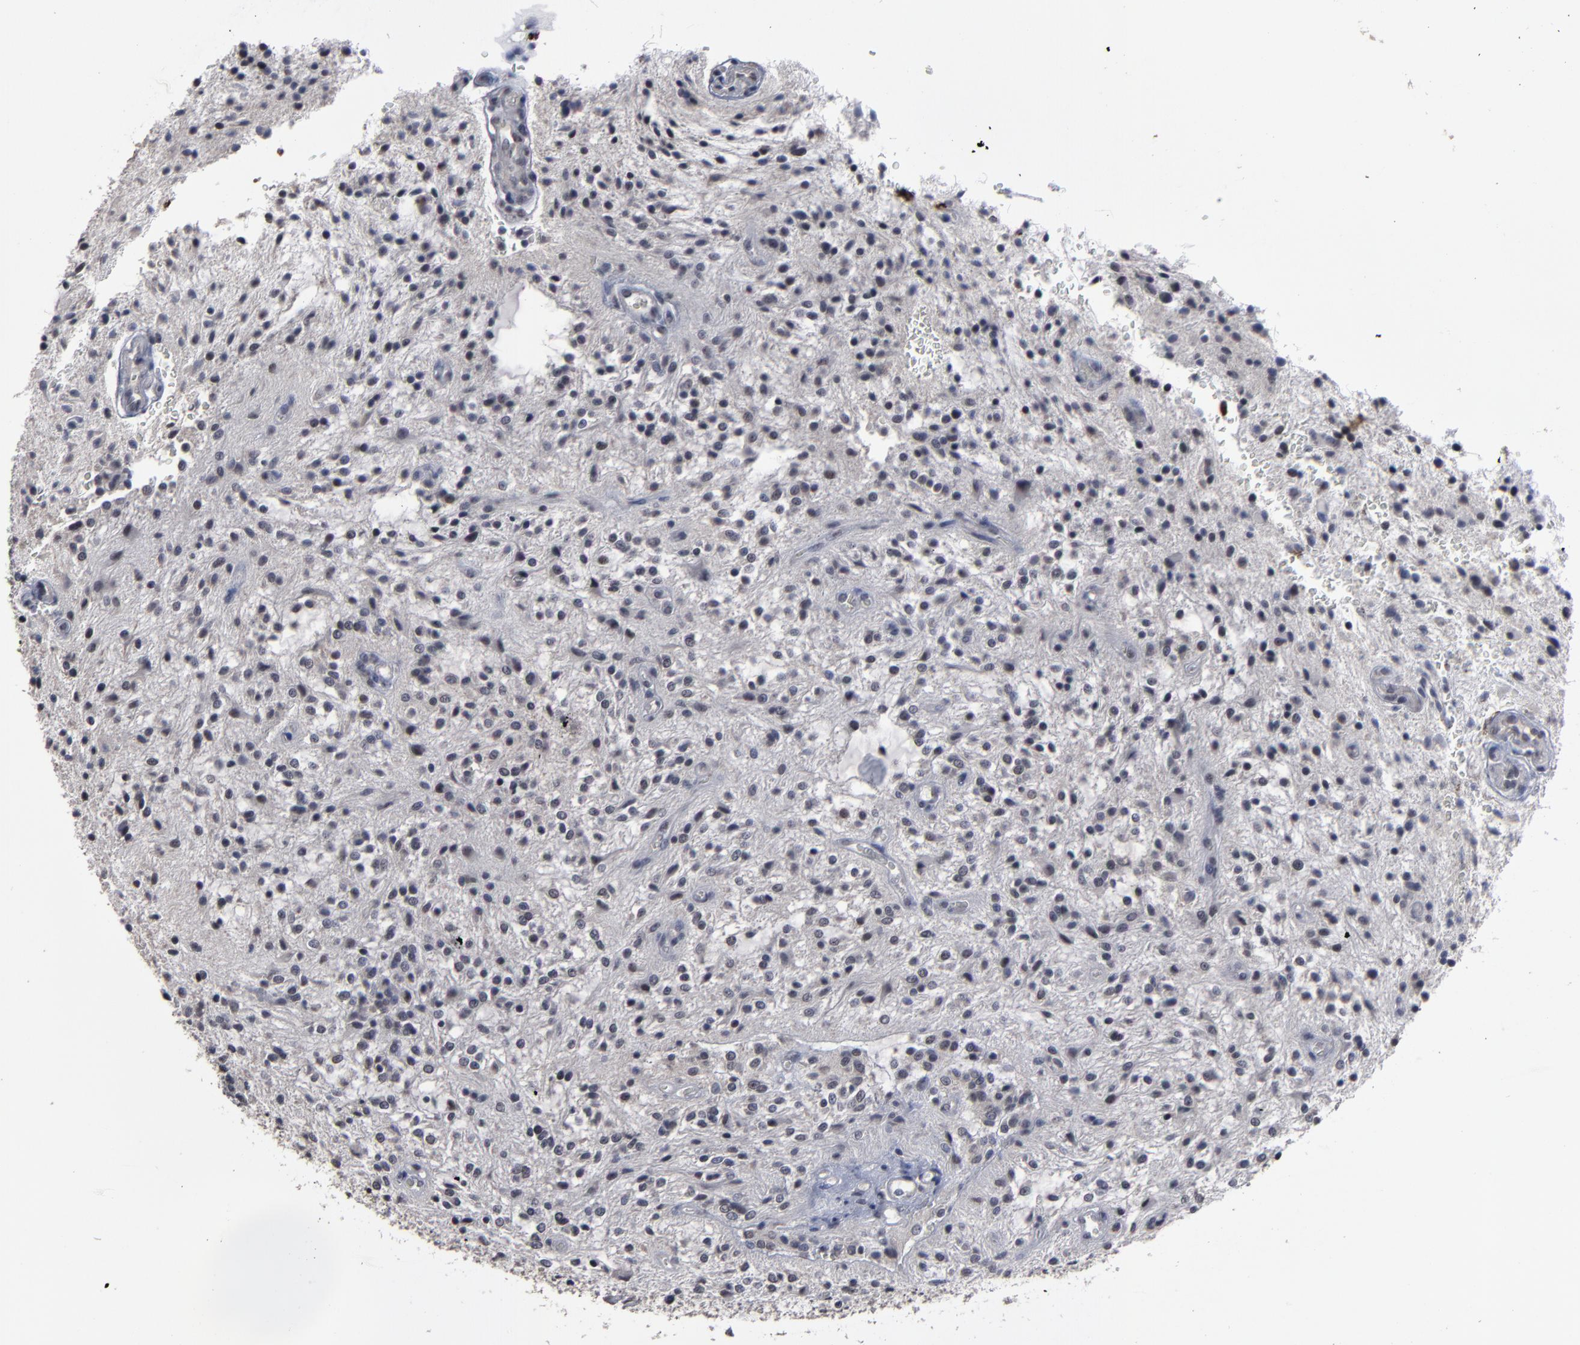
{"staining": {"intensity": "negative", "quantity": "none", "location": "none"}, "tissue": "glioma", "cell_type": "Tumor cells", "image_type": "cancer", "snomed": [{"axis": "morphology", "description": "Glioma, malignant, NOS"}, {"axis": "topography", "description": "Cerebellum"}], "caption": "An IHC image of malignant glioma is shown. There is no staining in tumor cells of malignant glioma.", "gene": "SSRP1", "patient": {"sex": "female", "age": 10}}